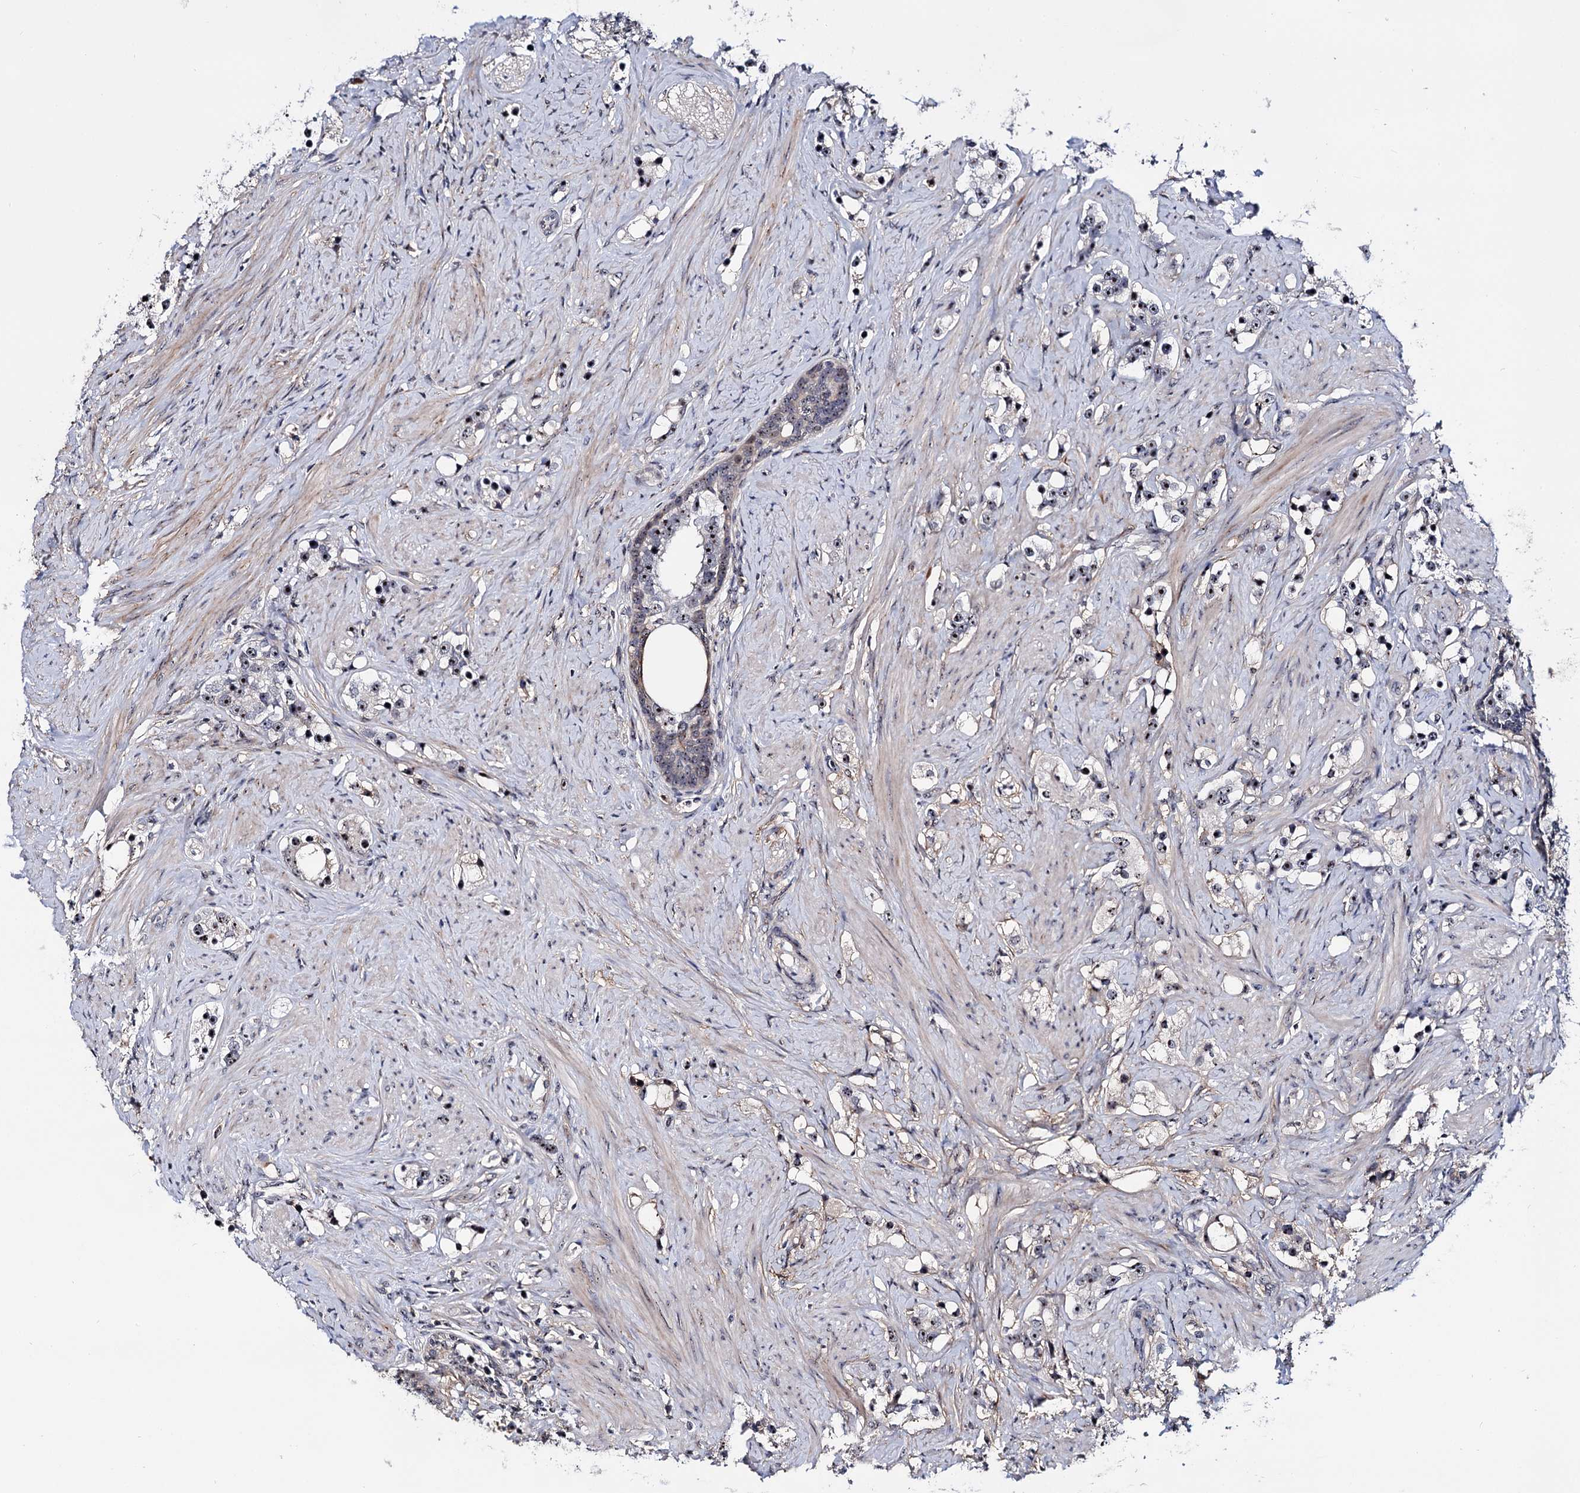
{"staining": {"intensity": "weak", "quantity": "<25%", "location": "nuclear"}, "tissue": "prostate cancer", "cell_type": "Tumor cells", "image_type": "cancer", "snomed": [{"axis": "morphology", "description": "Adenocarcinoma, High grade"}, {"axis": "topography", "description": "Prostate"}], "caption": "Micrograph shows no protein staining in tumor cells of prostate cancer tissue. (Immunohistochemistry (ihc), brightfield microscopy, high magnification).", "gene": "SUPT20H", "patient": {"sex": "male", "age": 63}}